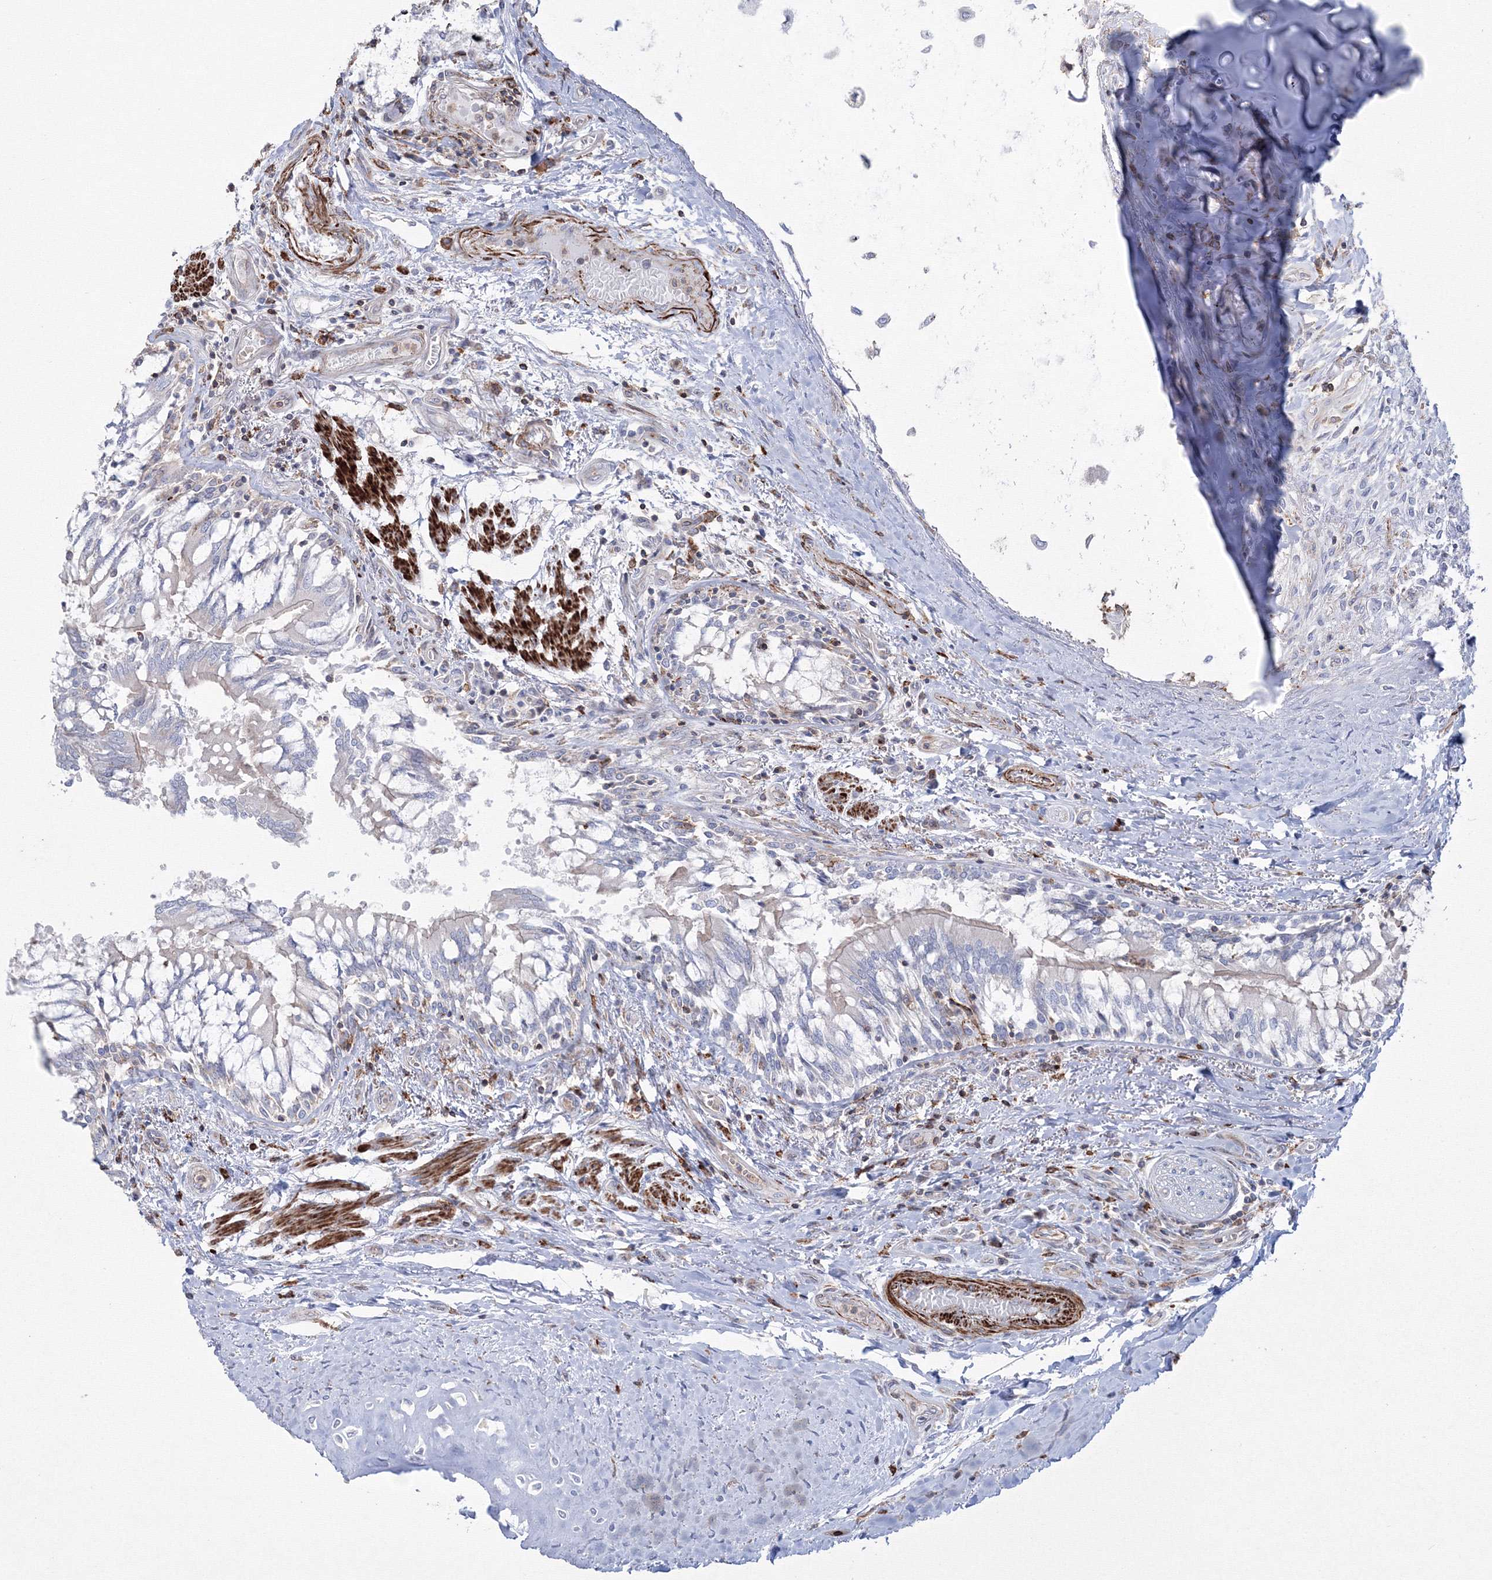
{"staining": {"intensity": "moderate", "quantity": "<25%", "location": "cytoplasmic/membranous"}, "tissue": "lung", "cell_type": "Alveolar cells", "image_type": "normal", "snomed": [{"axis": "morphology", "description": "Normal tissue, NOS"}, {"axis": "topography", "description": "Bronchus"}, {"axis": "topography", "description": "Lung"}], "caption": "High-magnification brightfield microscopy of normal lung stained with DAB (3,3'-diaminobenzidine) (brown) and counterstained with hematoxylin (blue). alveolar cells exhibit moderate cytoplasmic/membranous expression is seen in about<25% of cells.", "gene": "GPR82", "patient": {"sex": "female", "age": 49}}